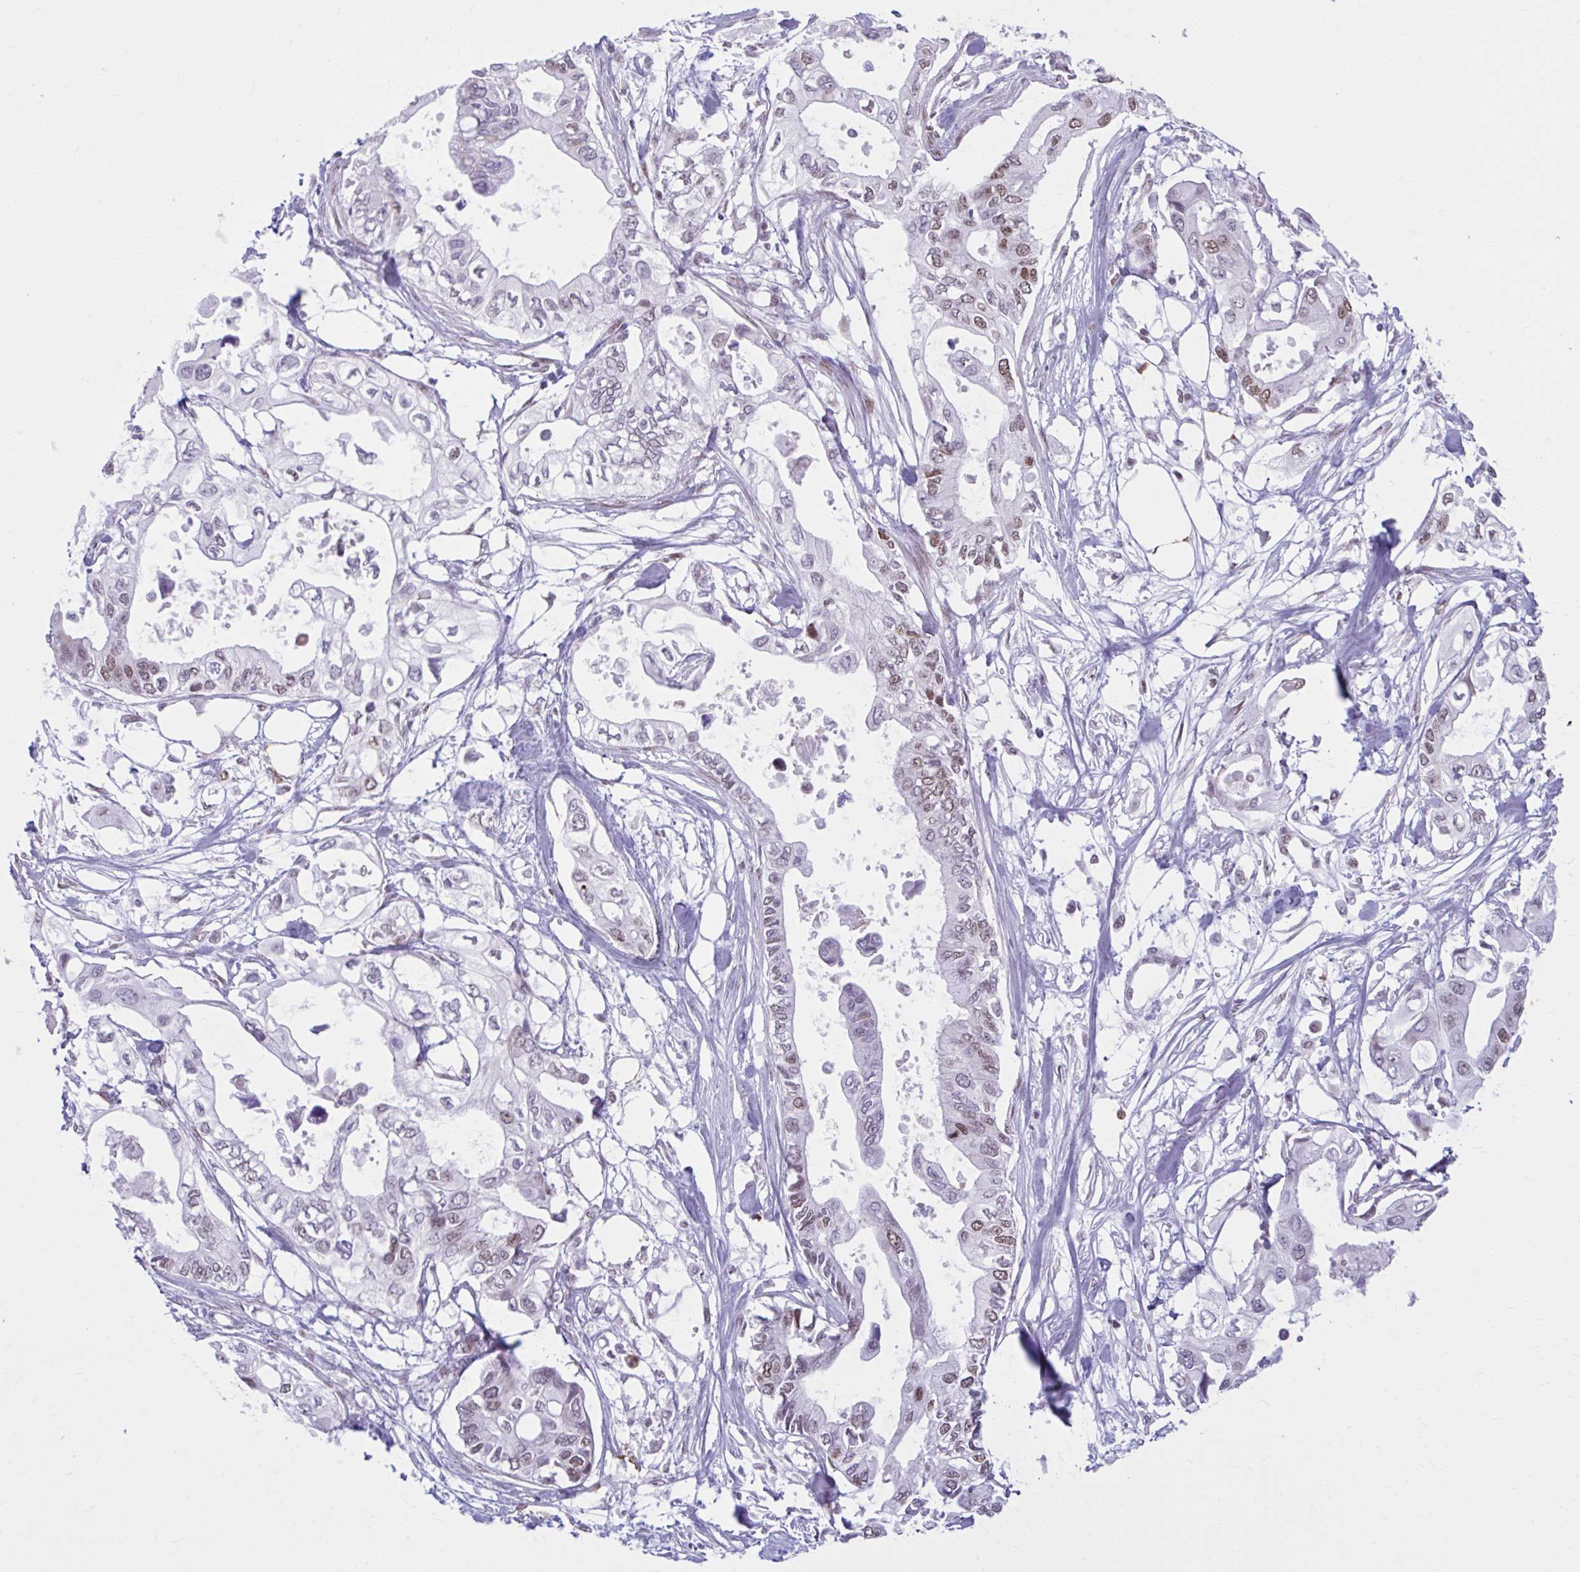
{"staining": {"intensity": "moderate", "quantity": "25%-75%", "location": "nuclear"}, "tissue": "pancreatic cancer", "cell_type": "Tumor cells", "image_type": "cancer", "snomed": [{"axis": "morphology", "description": "Adenocarcinoma, NOS"}, {"axis": "topography", "description": "Pancreas"}], "caption": "Moderate nuclear staining is identified in about 25%-75% of tumor cells in pancreatic cancer (adenocarcinoma). The staining was performed using DAB (3,3'-diaminobenzidine) to visualize the protein expression in brown, while the nuclei were stained in blue with hematoxylin (Magnification: 20x).", "gene": "PABIR1", "patient": {"sex": "female", "age": 63}}